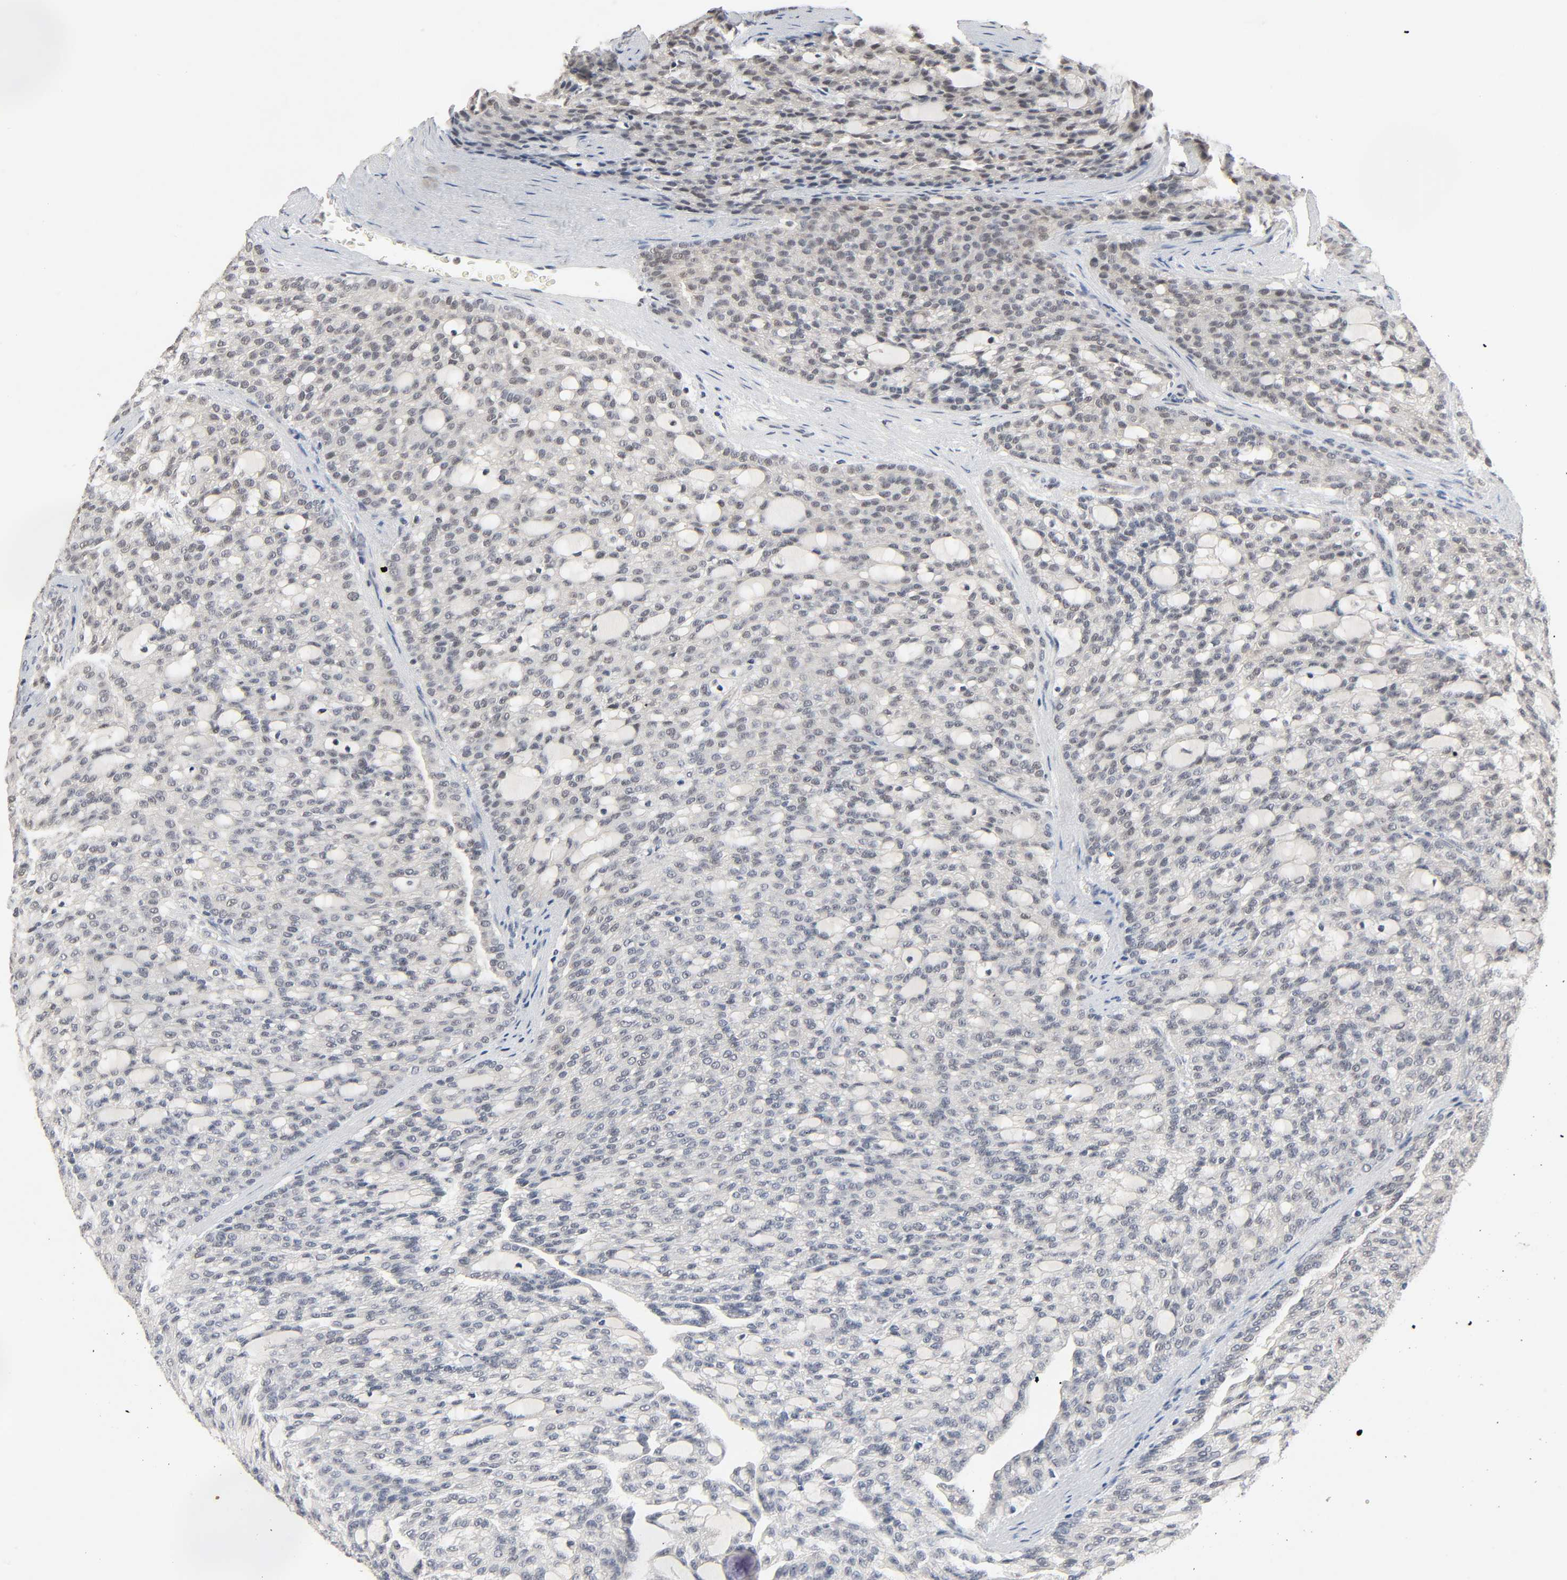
{"staining": {"intensity": "weak", "quantity": "<25%", "location": "nuclear"}, "tissue": "renal cancer", "cell_type": "Tumor cells", "image_type": "cancer", "snomed": [{"axis": "morphology", "description": "Adenocarcinoma, NOS"}, {"axis": "topography", "description": "Kidney"}], "caption": "Tumor cells show no significant protein expression in renal cancer (adenocarcinoma).", "gene": "MAPKAPK5", "patient": {"sex": "male", "age": 63}}